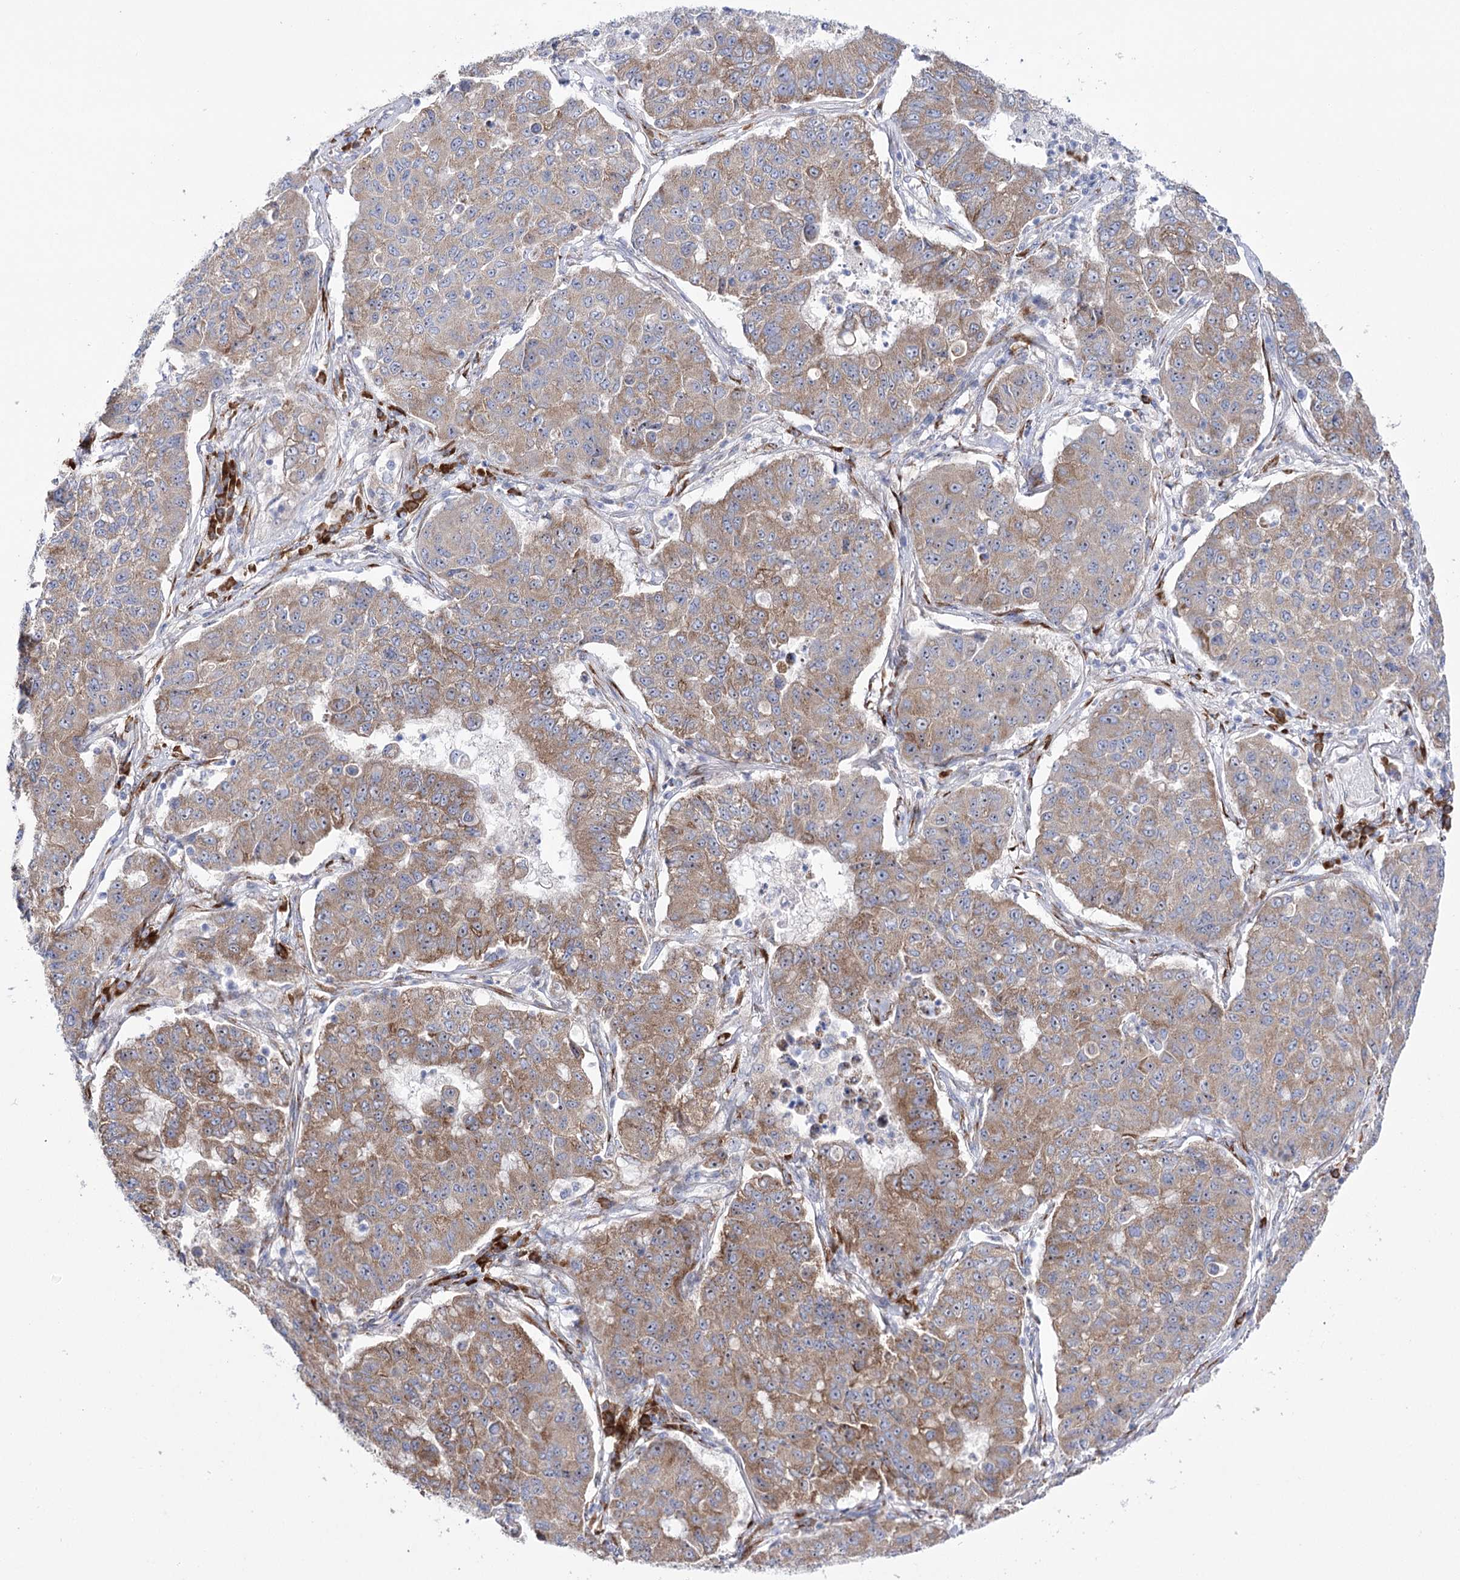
{"staining": {"intensity": "moderate", "quantity": ">75%", "location": "cytoplasmic/membranous"}, "tissue": "lung cancer", "cell_type": "Tumor cells", "image_type": "cancer", "snomed": [{"axis": "morphology", "description": "Squamous cell carcinoma, NOS"}, {"axis": "topography", "description": "Lung"}], "caption": "Lung cancer stained for a protein shows moderate cytoplasmic/membranous positivity in tumor cells. The protein of interest is shown in brown color, while the nuclei are stained blue.", "gene": "METTL5", "patient": {"sex": "male", "age": 74}}